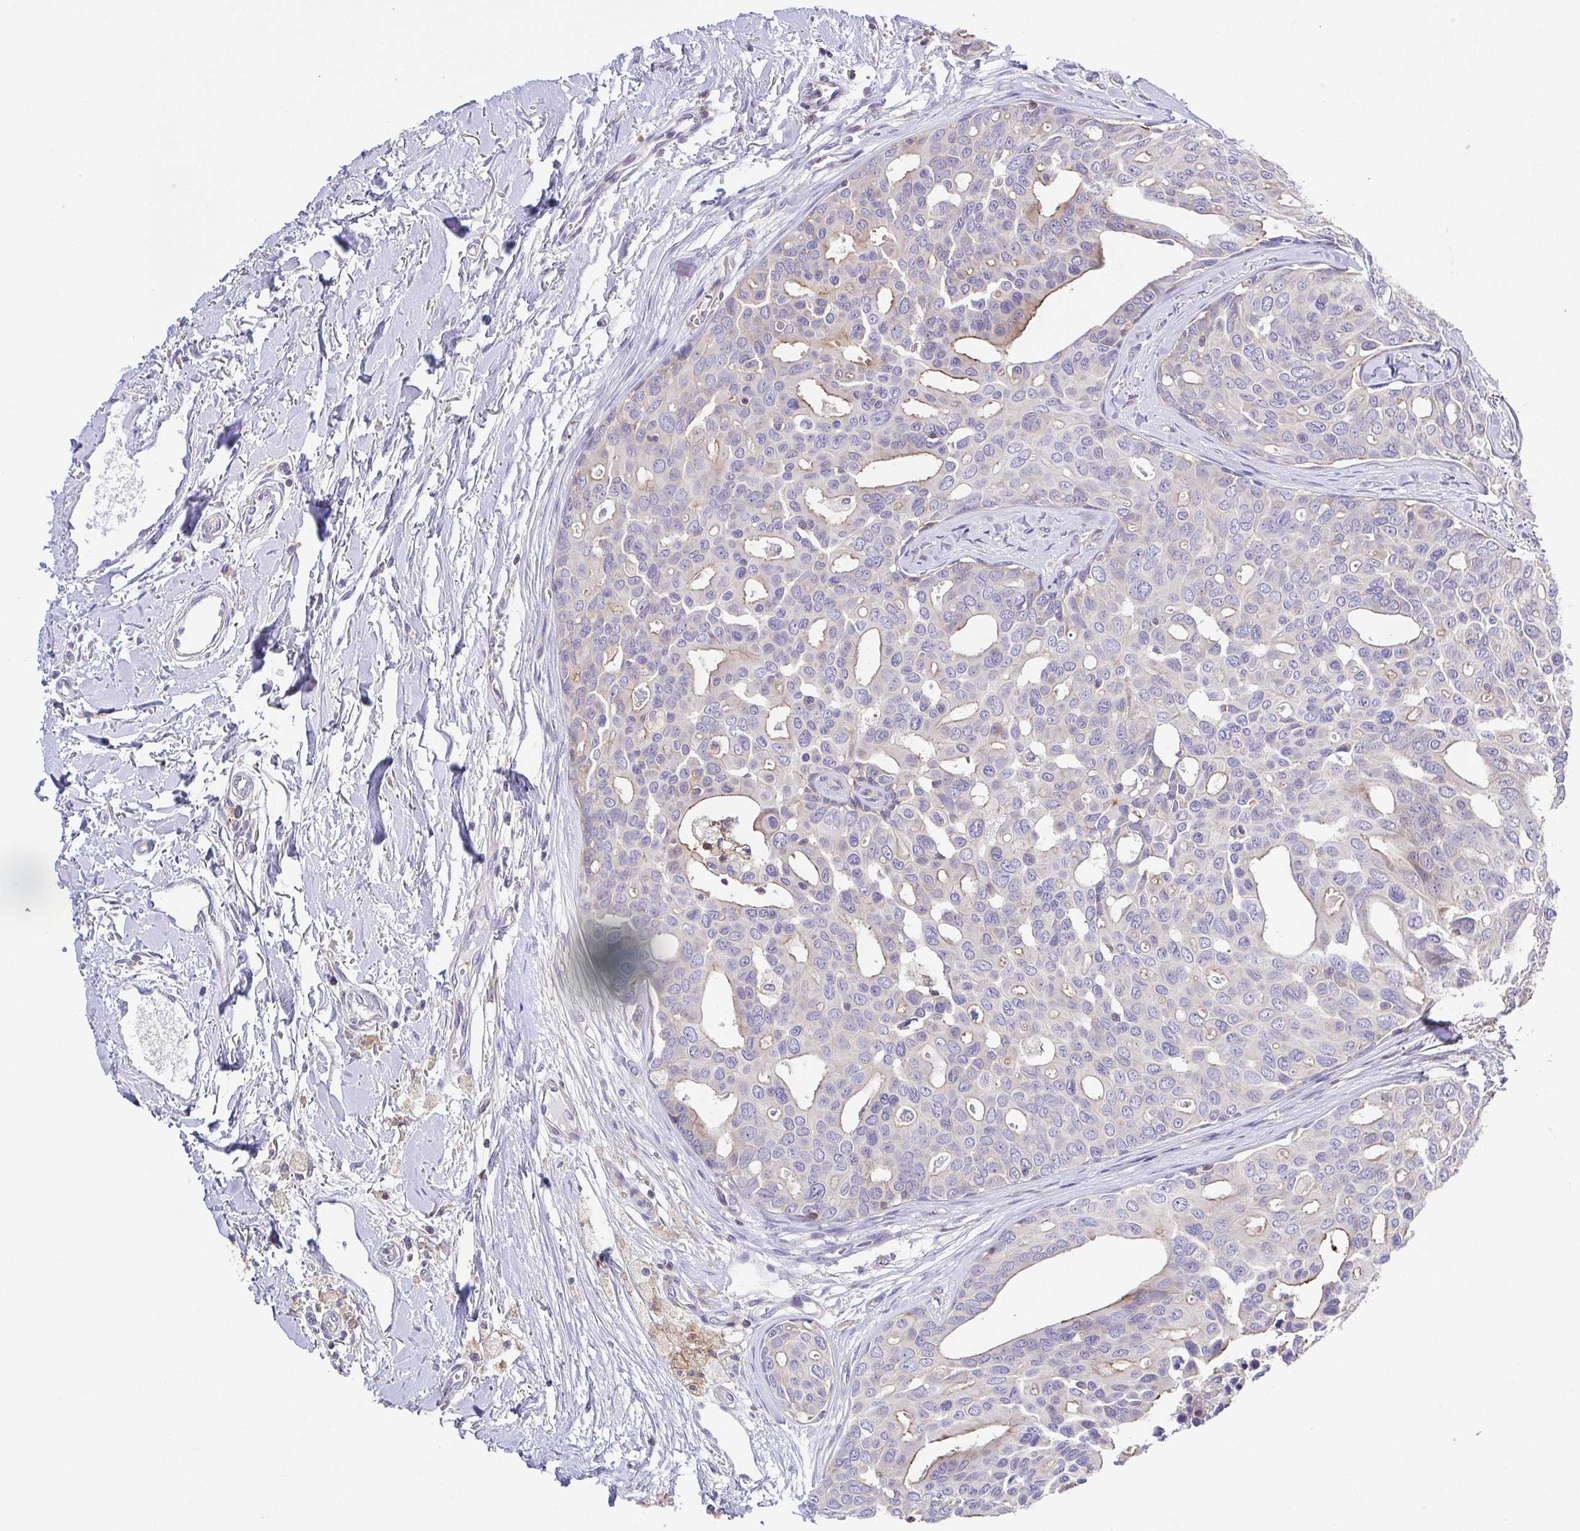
{"staining": {"intensity": "negative", "quantity": "none", "location": "none"}, "tissue": "breast cancer", "cell_type": "Tumor cells", "image_type": "cancer", "snomed": [{"axis": "morphology", "description": "Duct carcinoma"}, {"axis": "topography", "description": "Breast"}], "caption": "This is a image of immunohistochemistry staining of invasive ductal carcinoma (breast), which shows no positivity in tumor cells.", "gene": "PRR14L", "patient": {"sex": "female", "age": 54}}